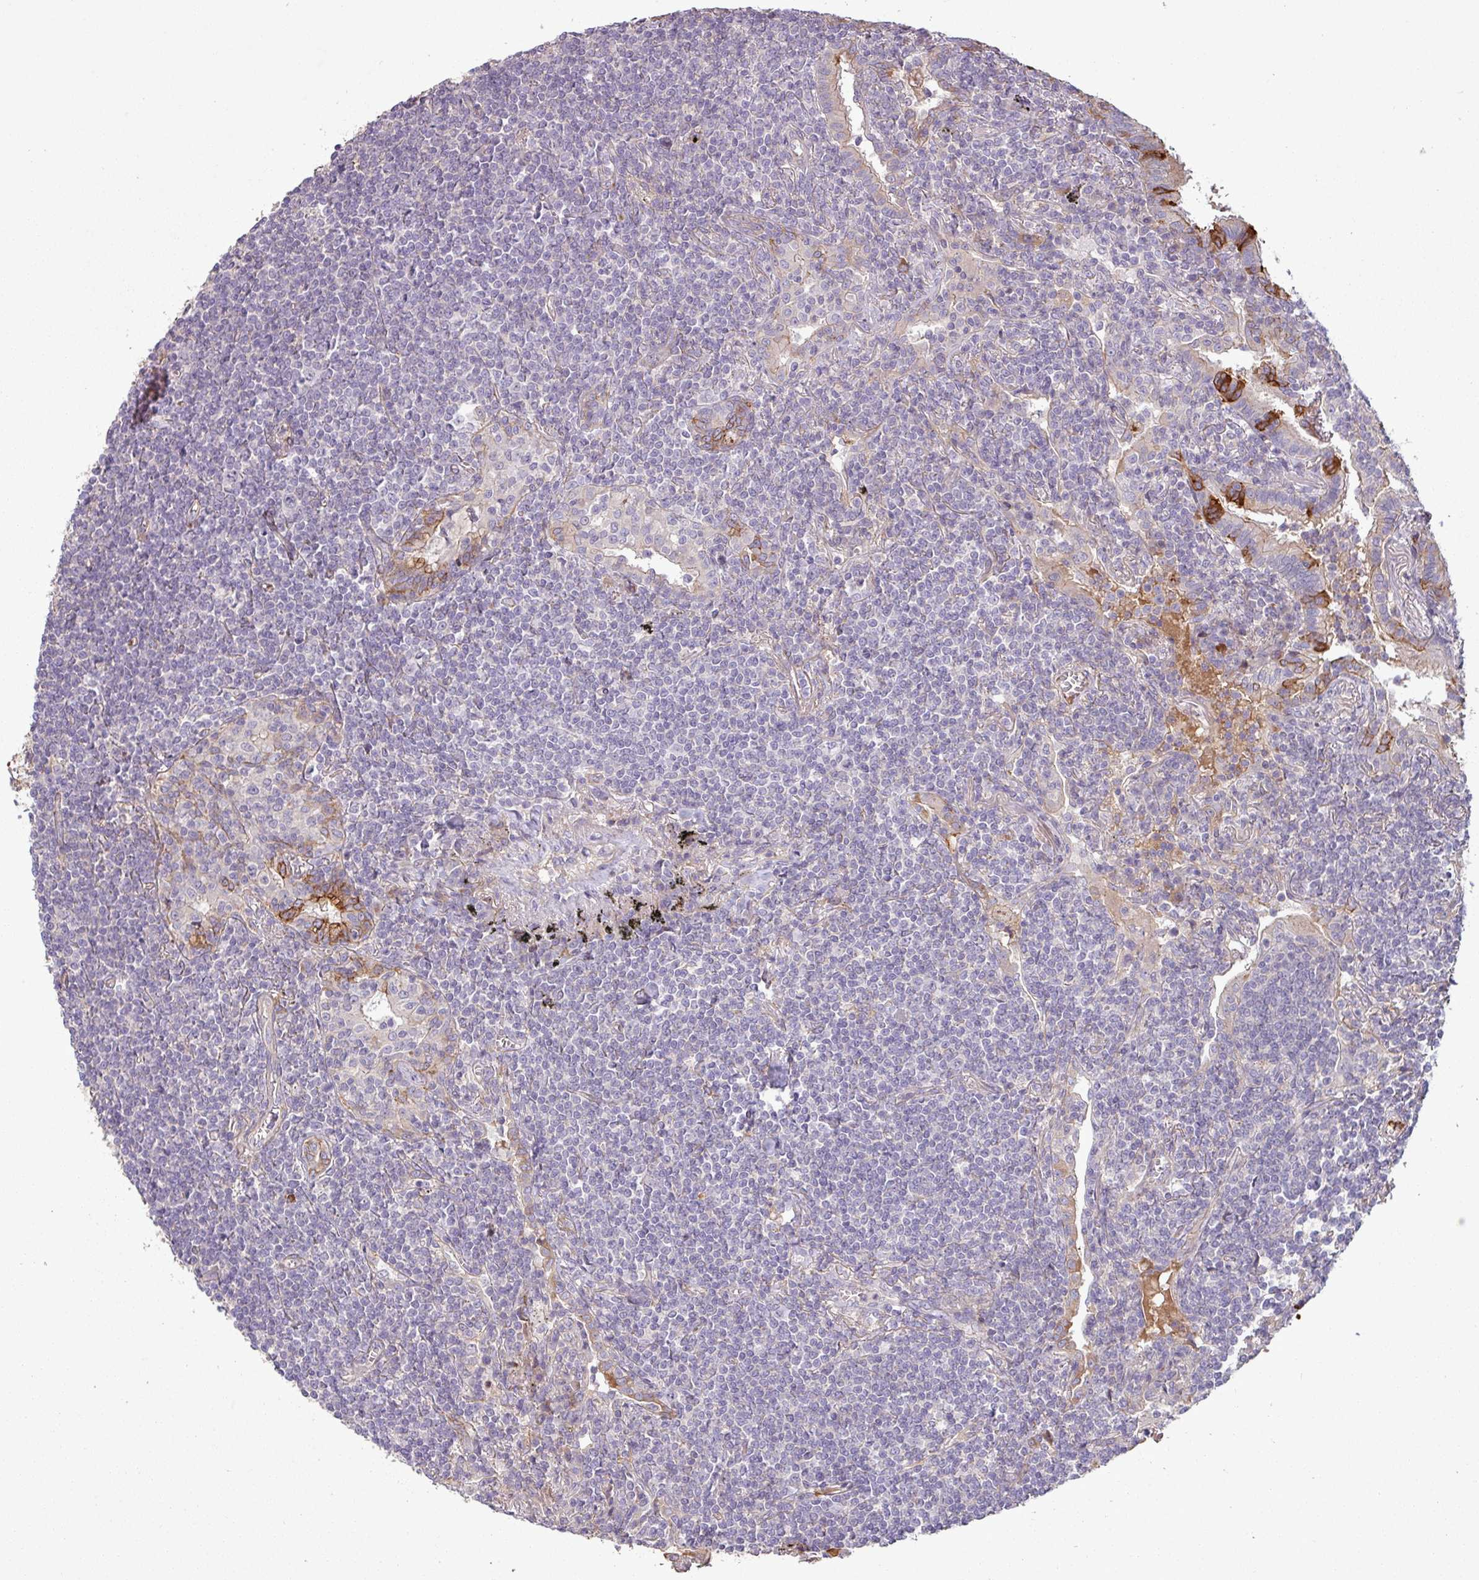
{"staining": {"intensity": "negative", "quantity": "none", "location": "none"}, "tissue": "lymphoma", "cell_type": "Tumor cells", "image_type": "cancer", "snomed": [{"axis": "morphology", "description": "Malignant lymphoma, non-Hodgkin's type, Low grade"}, {"axis": "topography", "description": "Lung"}], "caption": "This image is of lymphoma stained with immunohistochemistry to label a protein in brown with the nuclei are counter-stained blue. There is no expression in tumor cells.", "gene": "C4B", "patient": {"sex": "female", "age": 71}}